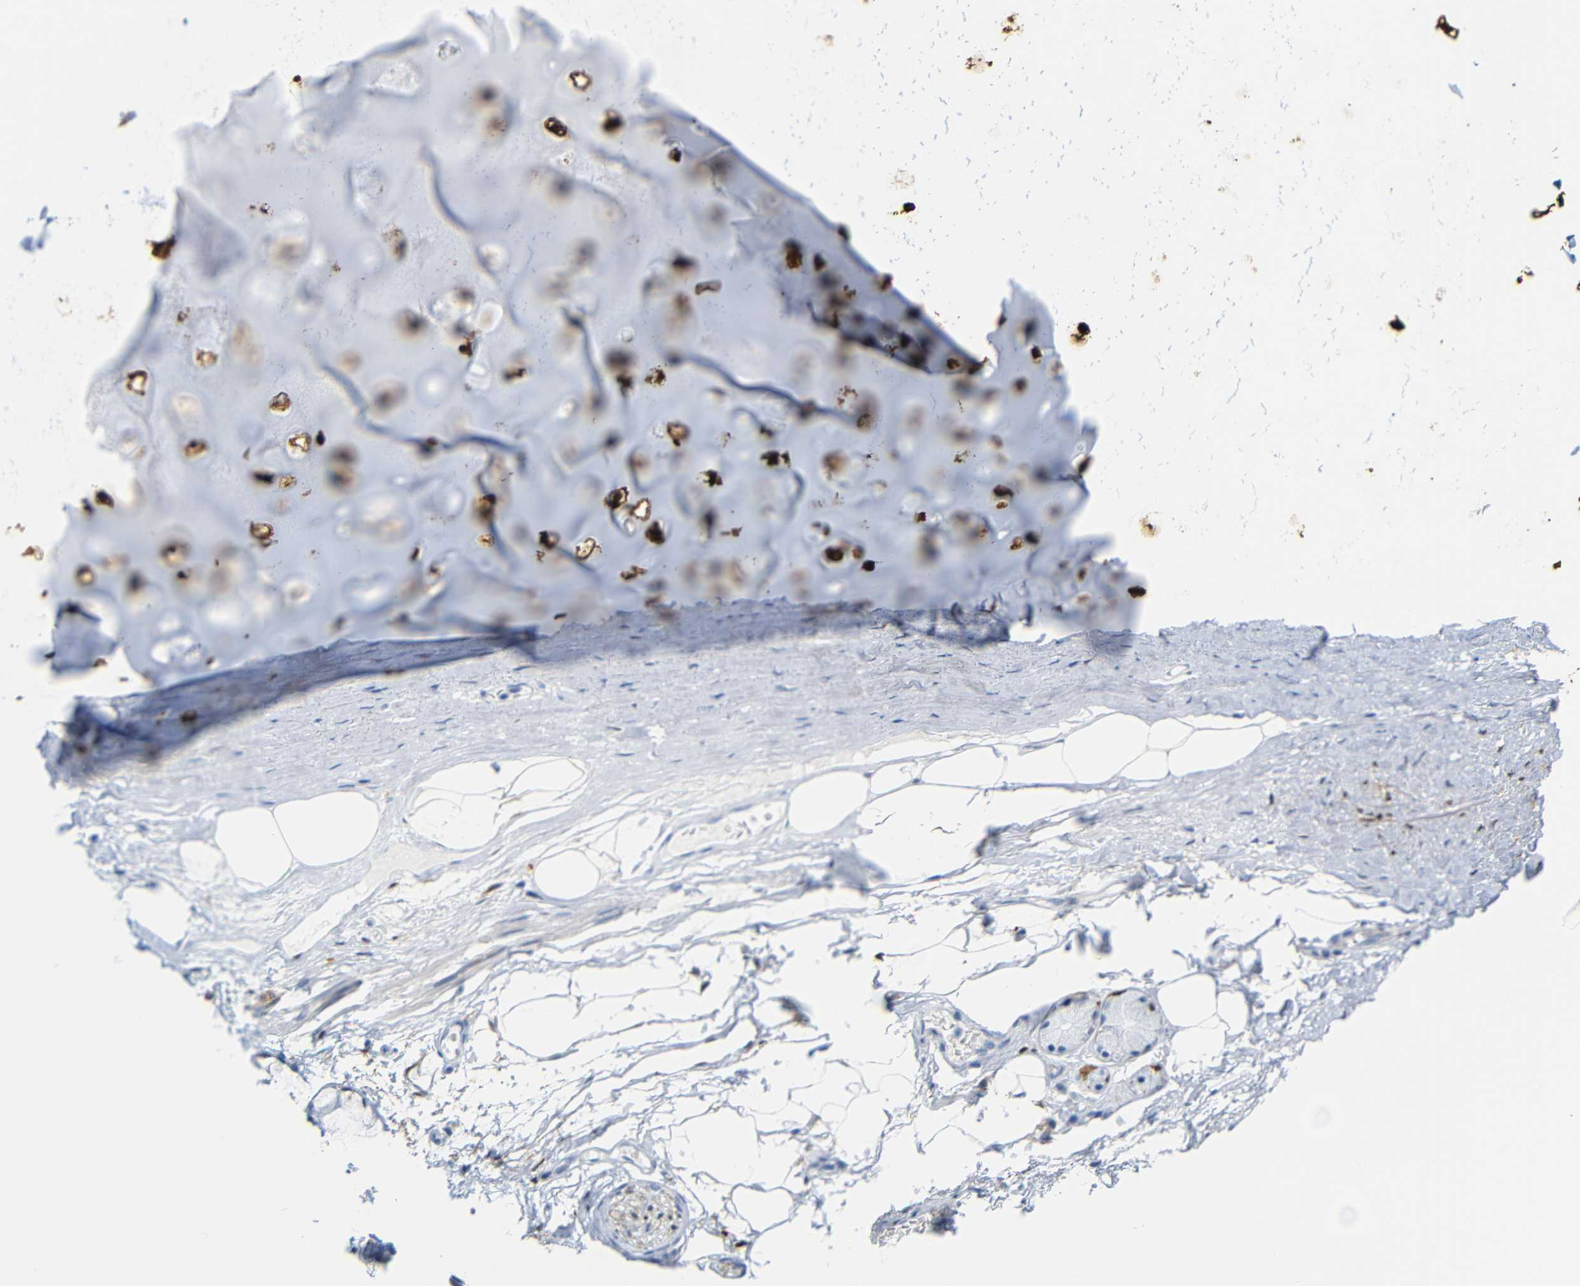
{"staining": {"intensity": "negative", "quantity": "none", "location": "none"}, "tissue": "adipose tissue", "cell_type": "Adipocytes", "image_type": "normal", "snomed": [{"axis": "morphology", "description": "Normal tissue, NOS"}, {"axis": "topography", "description": "Cartilage tissue"}, {"axis": "topography", "description": "Bronchus"}], "caption": "Immunohistochemical staining of benign human adipose tissue exhibits no significant positivity in adipocytes.", "gene": "MT1A", "patient": {"sex": "female", "age": 73}}